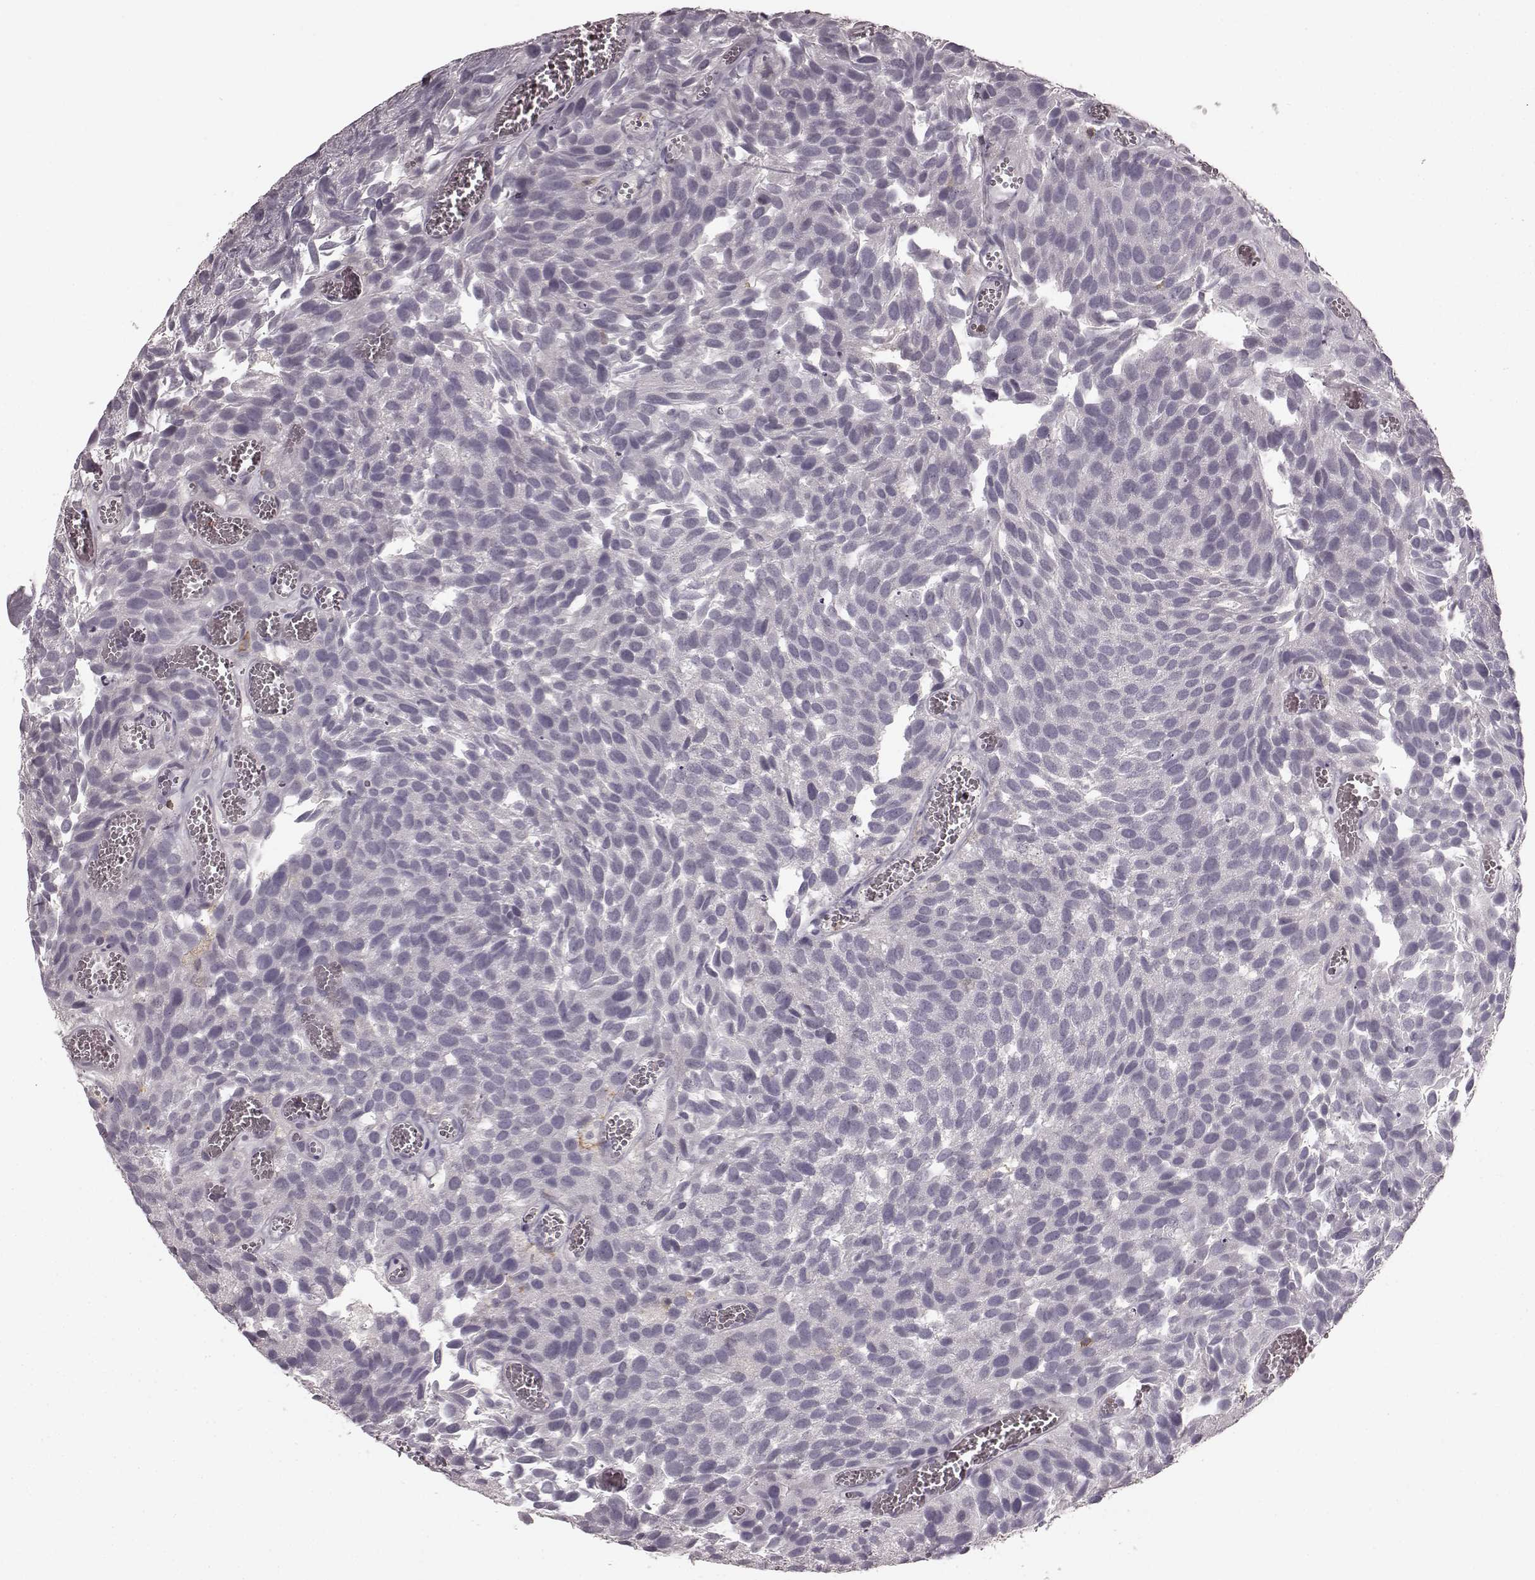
{"staining": {"intensity": "negative", "quantity": "none", "location": "none"}, "tissue": "urothelial cancer", "cell_type": "Tumor cells", "image_type": "cancer", "snomed": [{"axis": "morphology", "description": "Urothelial carcinoma, Low grade"}, {"axis": "topography", "description": "Urinary bladder"}], "caption": "High power microscopy image of an immunohistochemistry (IHC) micrograph of urothelial carcinoma (low-grade), revealing no significant expression in tumor cells.", "gene": "CD28", "patient": {"sex": "female", "age": 69}}